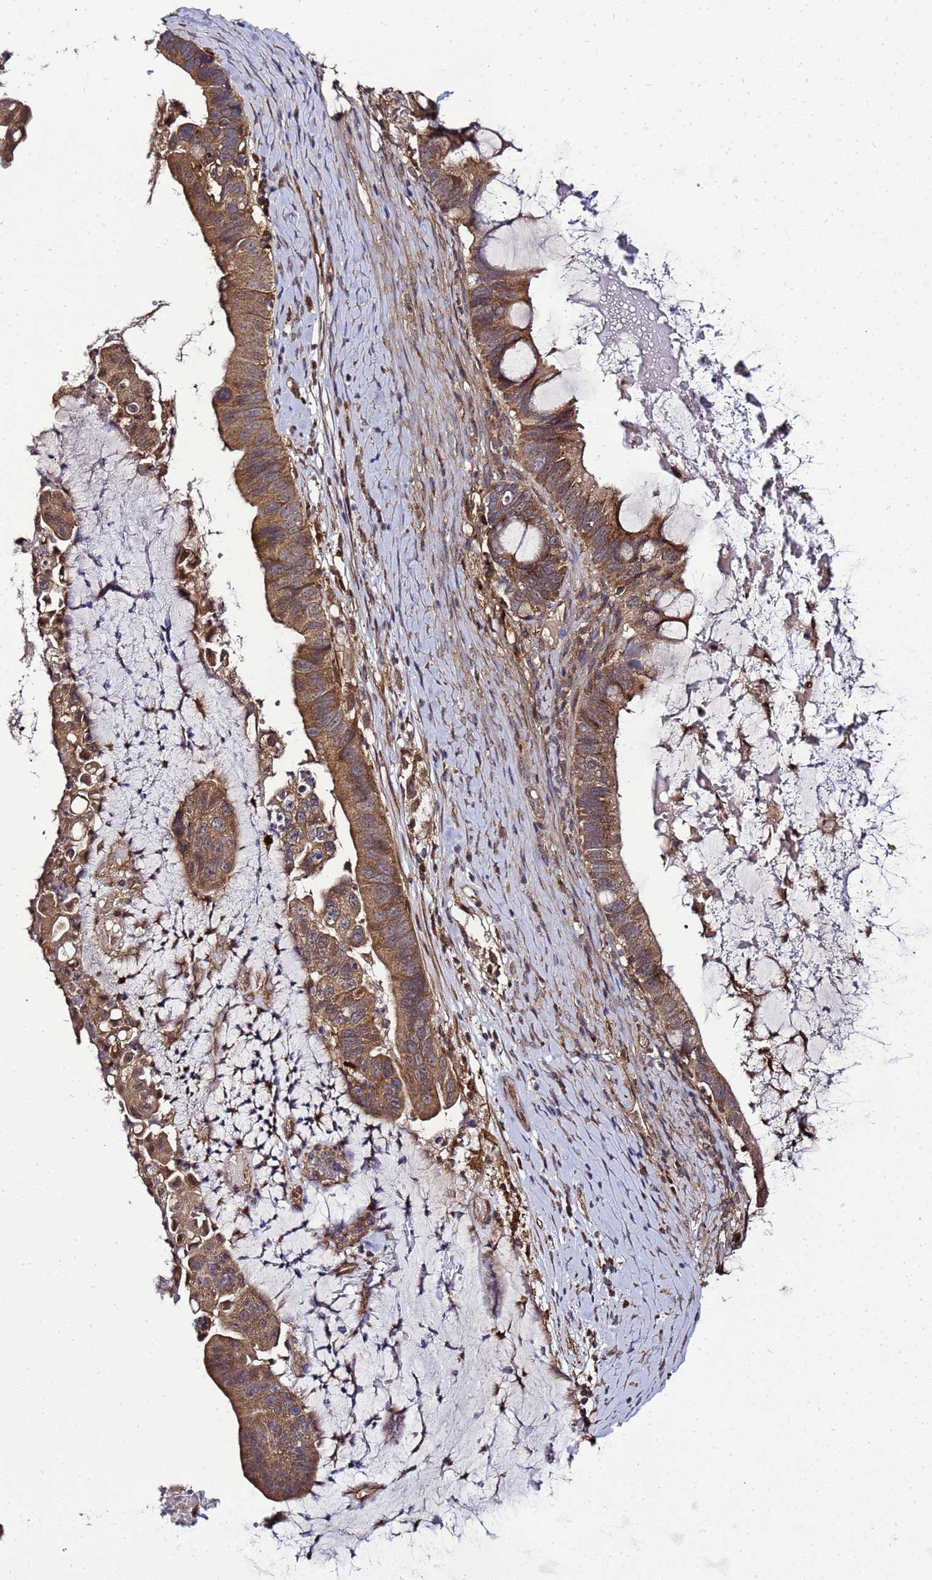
{"staining": {"intensity": "strong", "quantity": ">75%", "location": "cytoplasmic/membranous"}, "tissue": "ovarian cancer", "cell_type": "Tumor cells", "image_type": "cancer", "snomed": [{"axis": "morphology", "description": "Cystadenocarcinoma, mucinous, NOS"}, {"axis": "topography", "description": "Ovary"}], "caption": "Immunohistochemistry staining of mucinous cystadenocarcinoma (ovarian), which exhibits high levels of strong cytoplasmic/membranous staining in about >75% of tumor cells indicating strong cytoplasmic/membranous protein positivity. The staining was performed using DAB (brown) for protein detection and nuclei were counterstained in hematoxylin (blue).", "gene": "TRABD", "patient": {"sex": "female", "age": 61}}